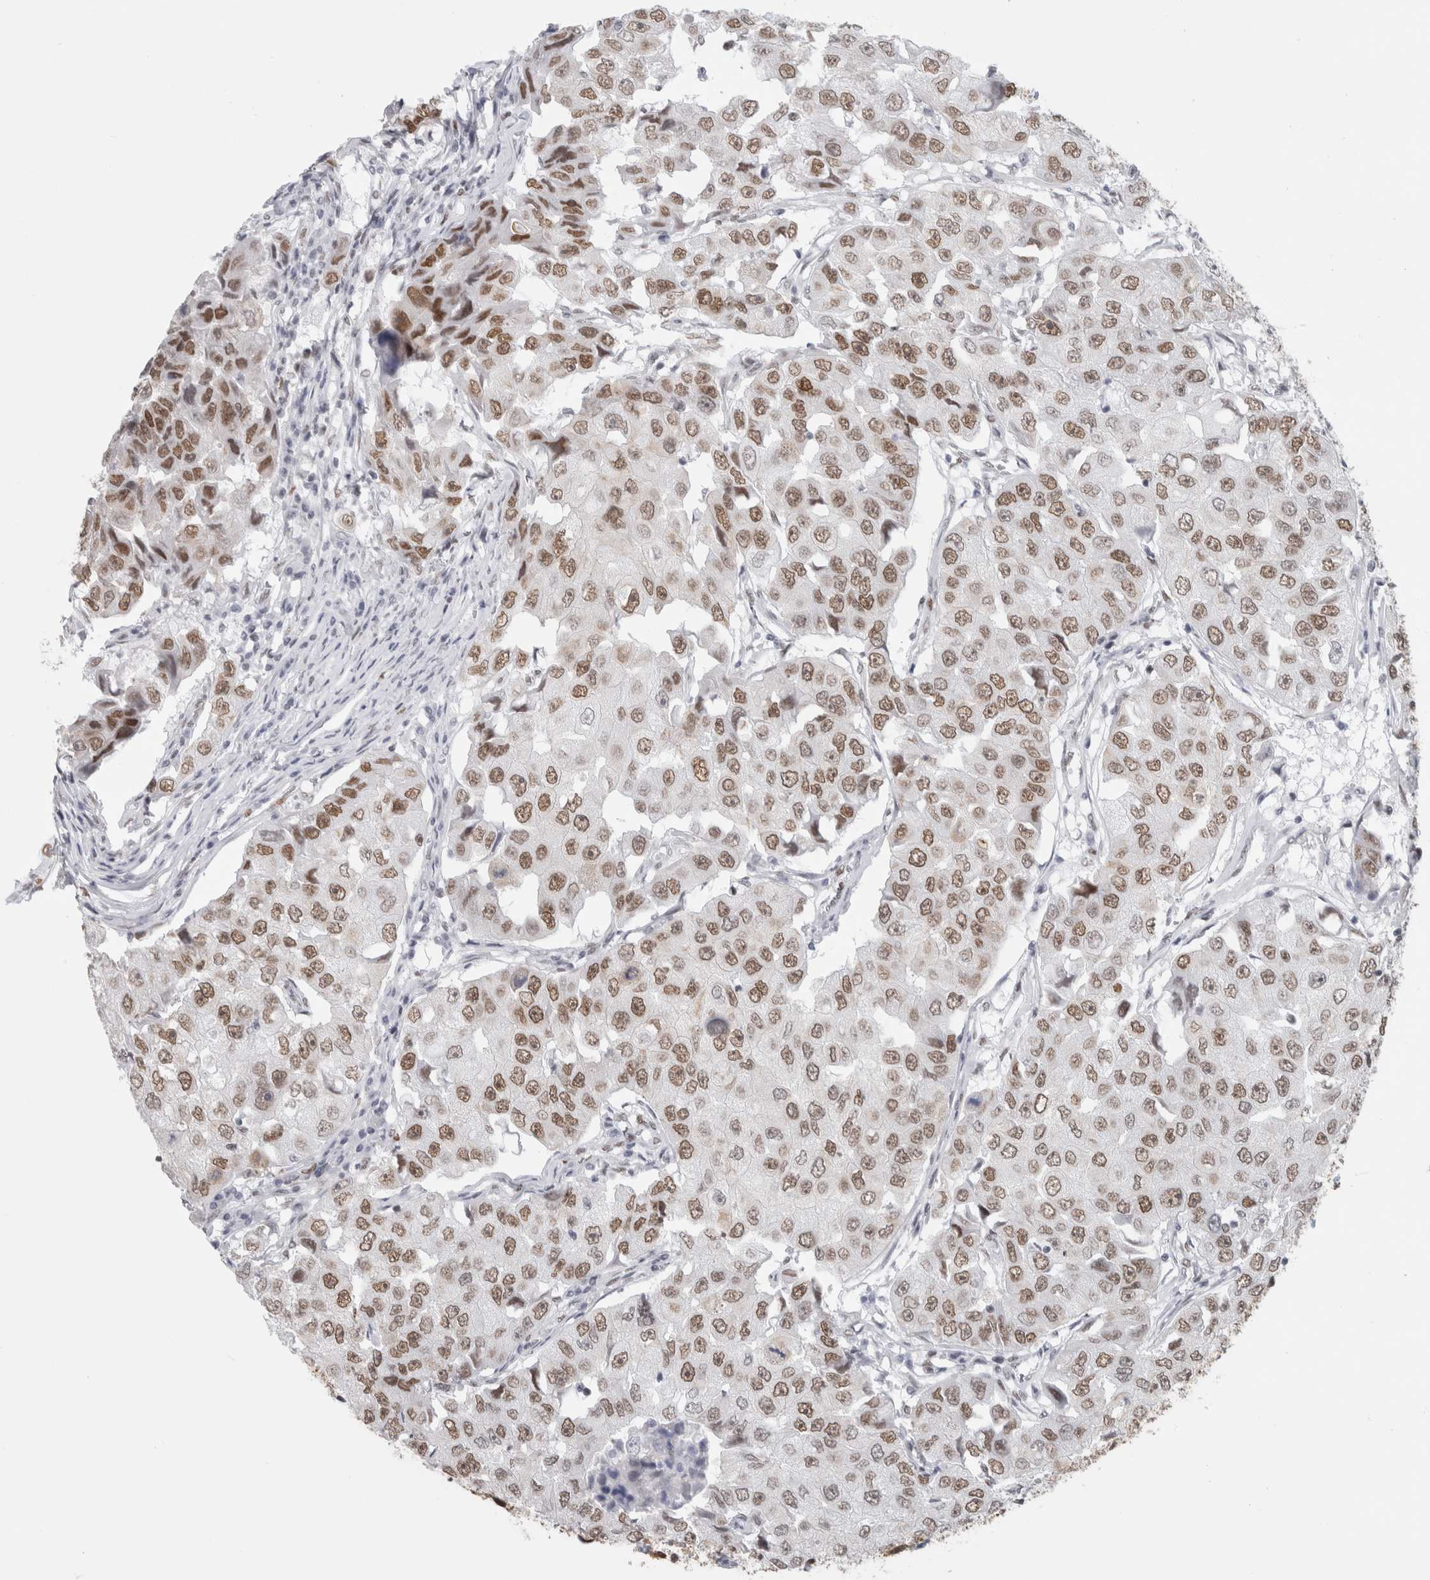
{"staining": {"intensity": "moderate", "quantity": ">75%", "location": "nuclear"}, "tissue": "breast cancer", "cell_type": "Tumor cells", "image_type": "cancer", "snomed": [{"axis": "morphology", "description": "Duct carcinoma"}, {"axis": "topography", "description": "Breast"}], "caption": "Brown immunohistochemical staining in breast cancer reveals moderate nuclear positivity in approximately >75% of tumor cells.", "gene": "SMARCC1", "patient": {"sex": "female", "age": 27}}